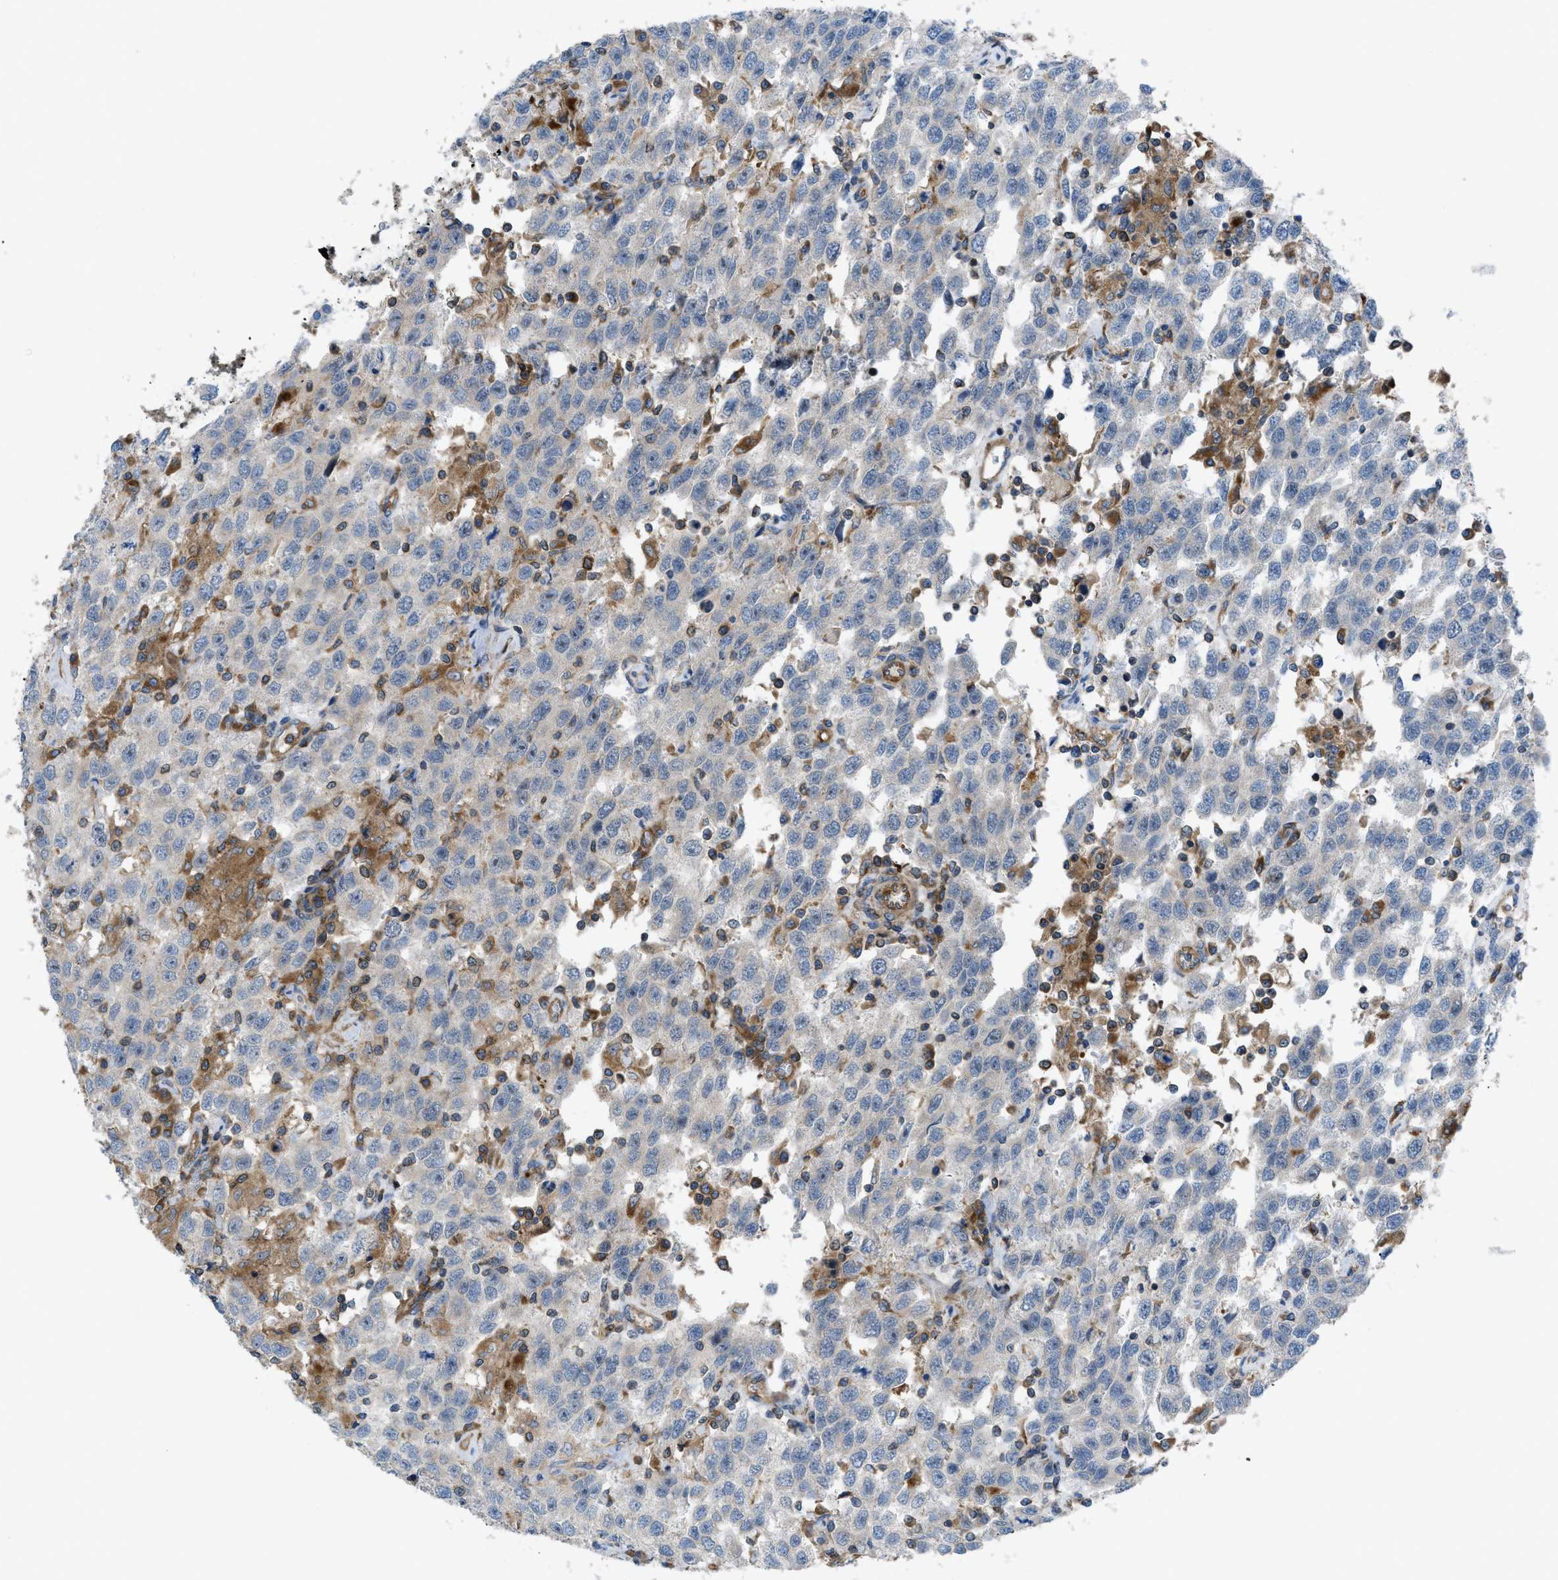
{"staining": {"intensity": "negative", "quantity": "none", "location": "none"}, "tissue": "testis cancer", "cell_type": "Tumor cells", "image_type": "cancer", "snomed": [{"axis": "morphology", "description": "Seminoma, NOS"}, {"axis": "topography", "description": "Testis"}], "caption": "DAB immunohistochemical staining of human testis cancer (seminoma) reveals no significant positivity in tumor cells.", "gene": "ATP2A3", "patient": {"sex": "male", "age": 41}}